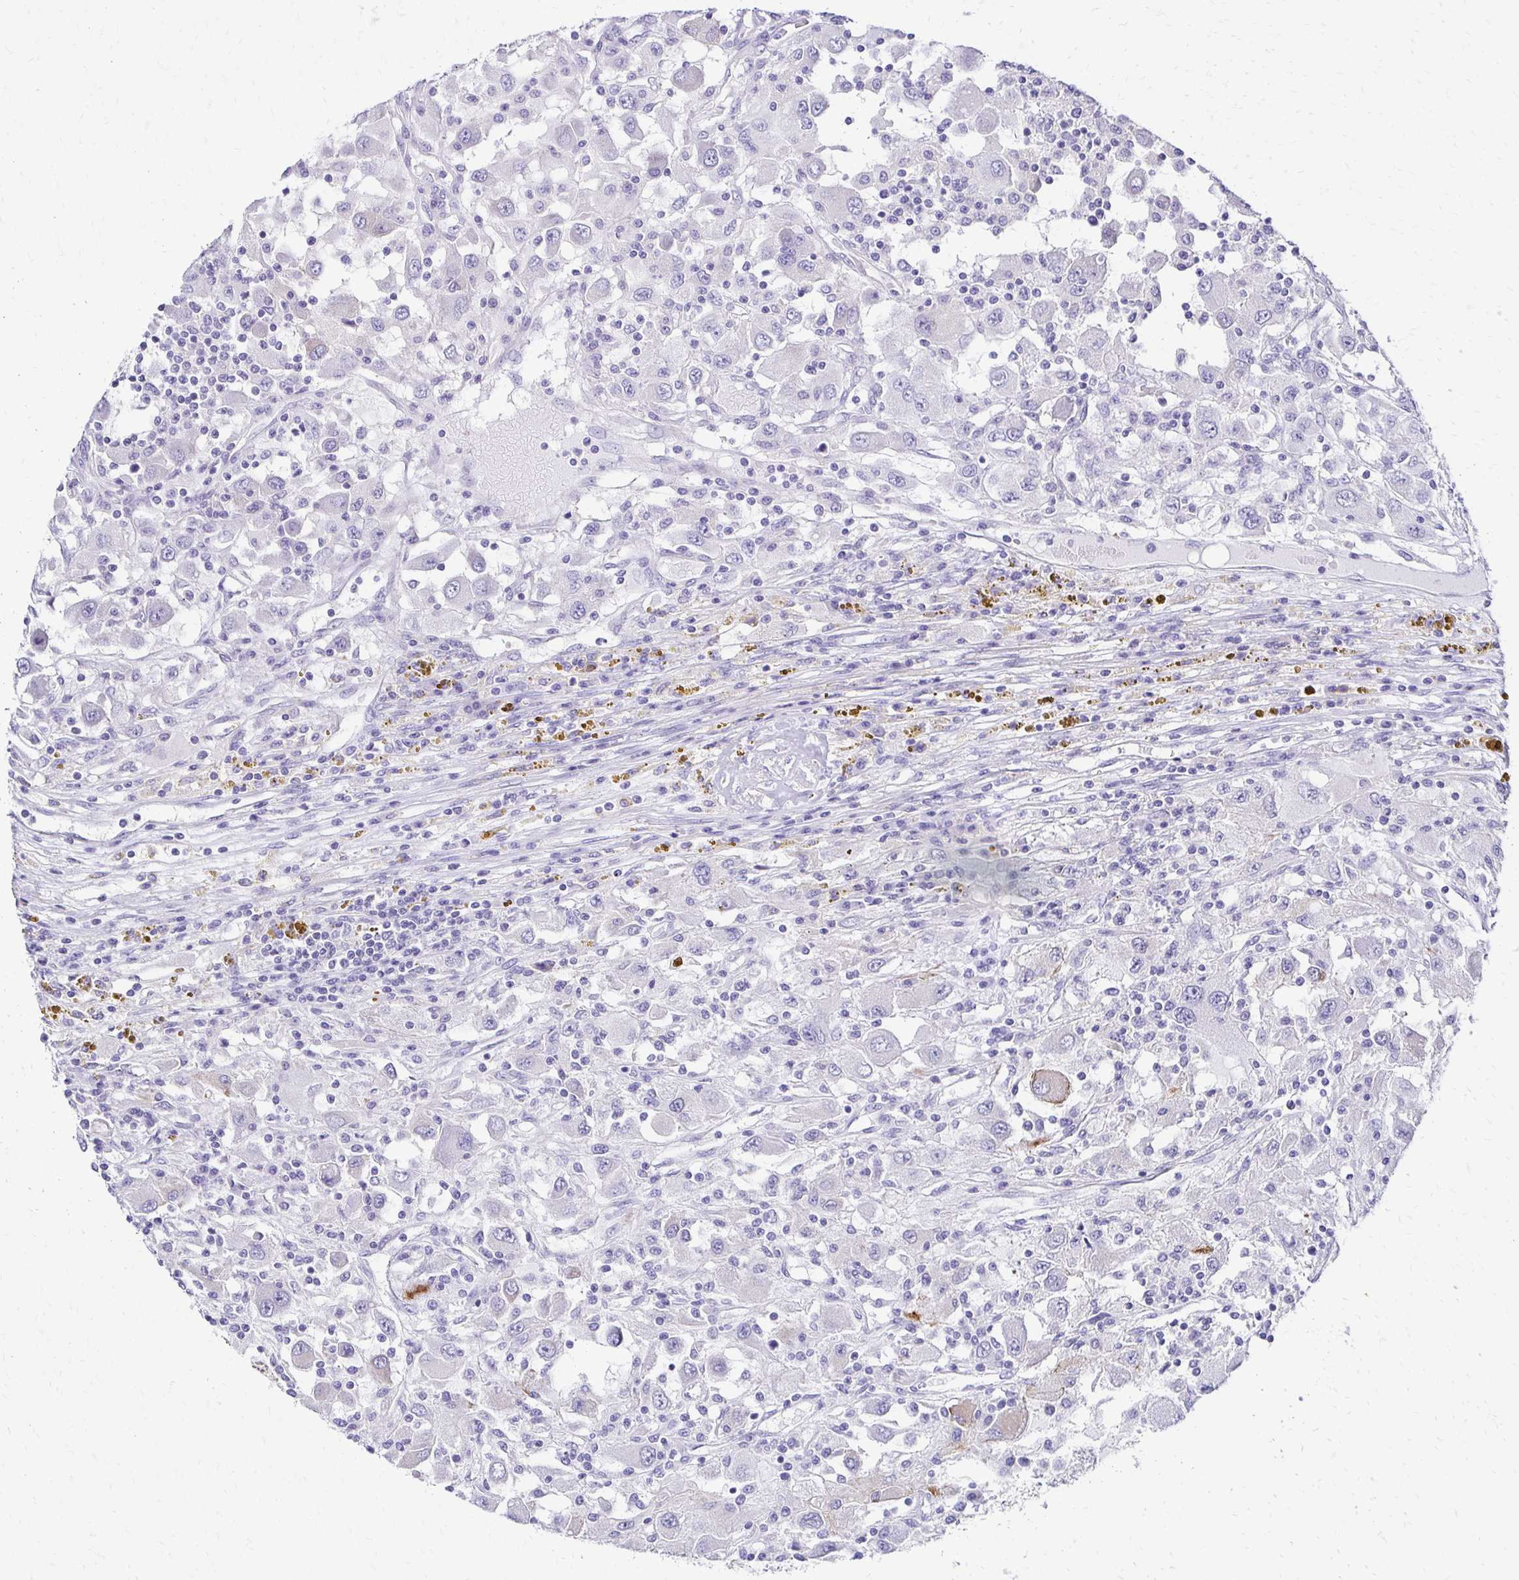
{"staining": {"intensity": "negative", "quantity": "none", "location": "none"}, "tissue": "renal cancer", "cell_type": "Tumor cells", "image_type": "cancer", "snomed": [{"axis": "morphology", "description": "Adenocarcinoma, NOS"}, {"axis": "topography", "description": "Kidney"}], "caption": "This is an immunohistochemistry photomicrograph of human renal cancer (adenocarcinoma). There is no positivity in tumor cells.", "gene": "C1QTNF2", "patient": {"sex": "female", "age": 67}}